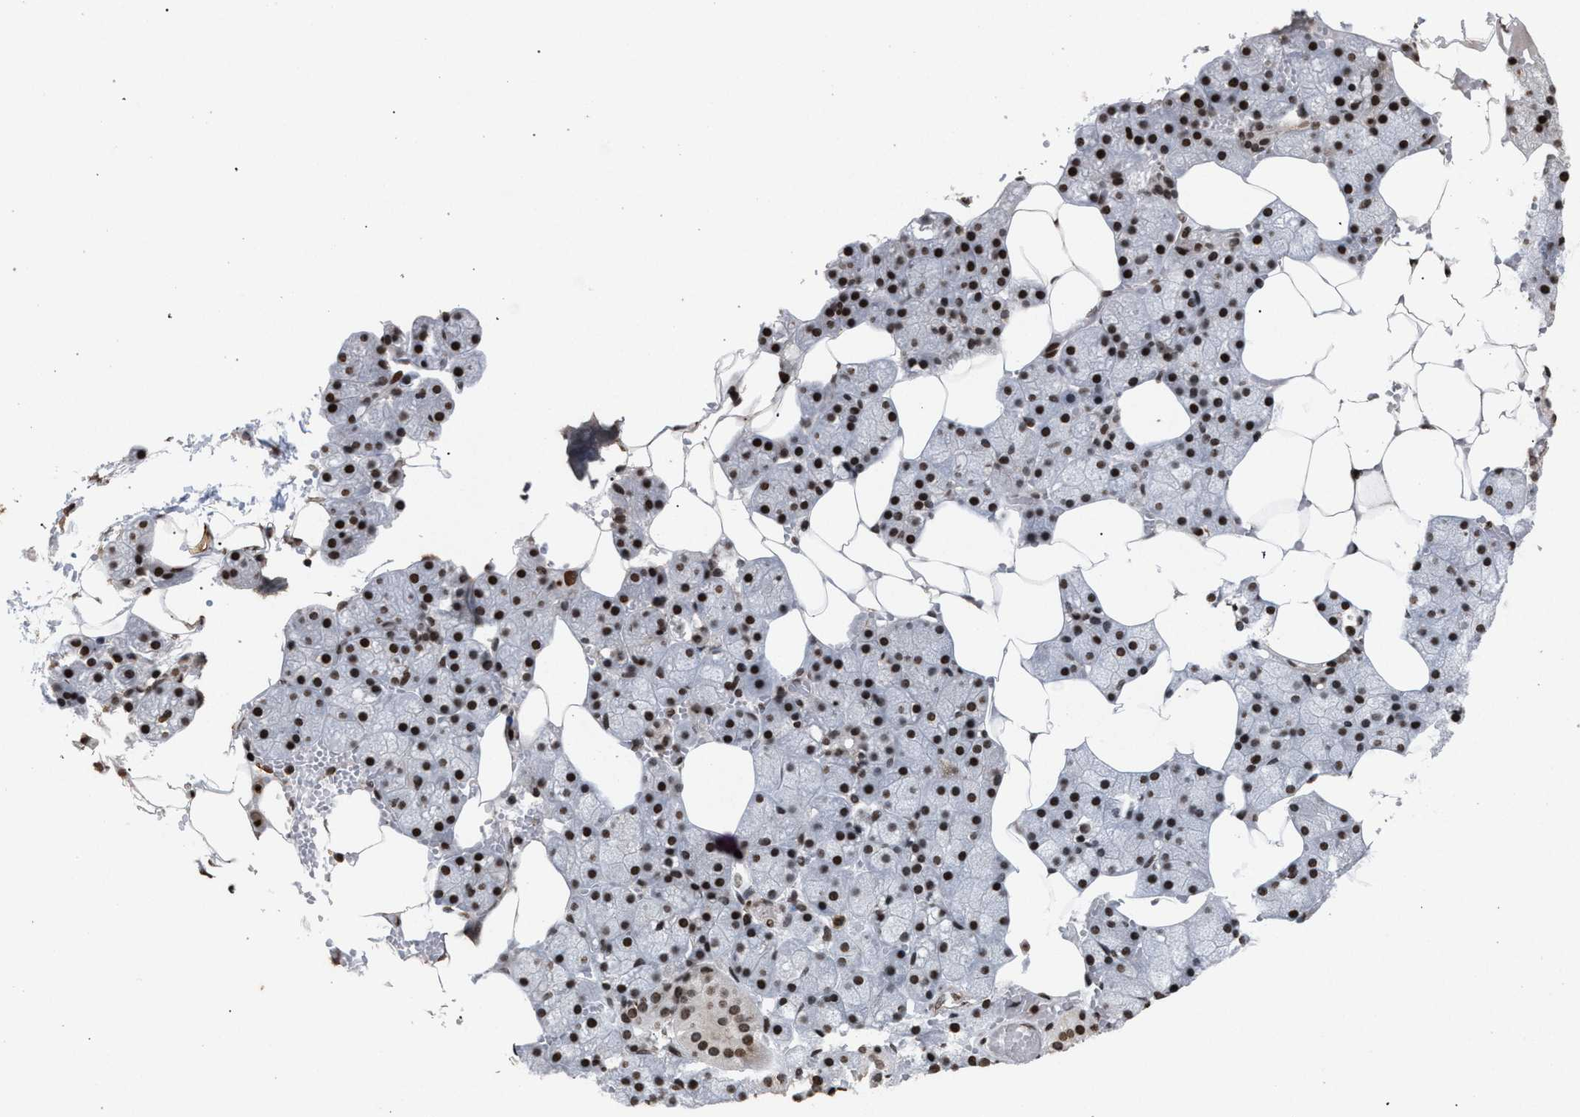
{"staining": {"intensity": "strong", "quantity": "25%-75%", "location": "nuclear"}, "tissue": "salivary gland", "cell_type": "Glandular cells", "image_type": "normal", "snomed": [{"axis": "morphology", "description": "Normal tissue, NOS"}, {"axis": "topography", "description": "Salivary gland"}], "caption": "A histopathology image of human salivary gland stained for a protein shows strong nuclear brown staining in glandular cells. (Brightfield microscopy of DAB IHC at high magnification).", "gene": "FOXD3", "patient": {"sex": "male", "age": 62}}